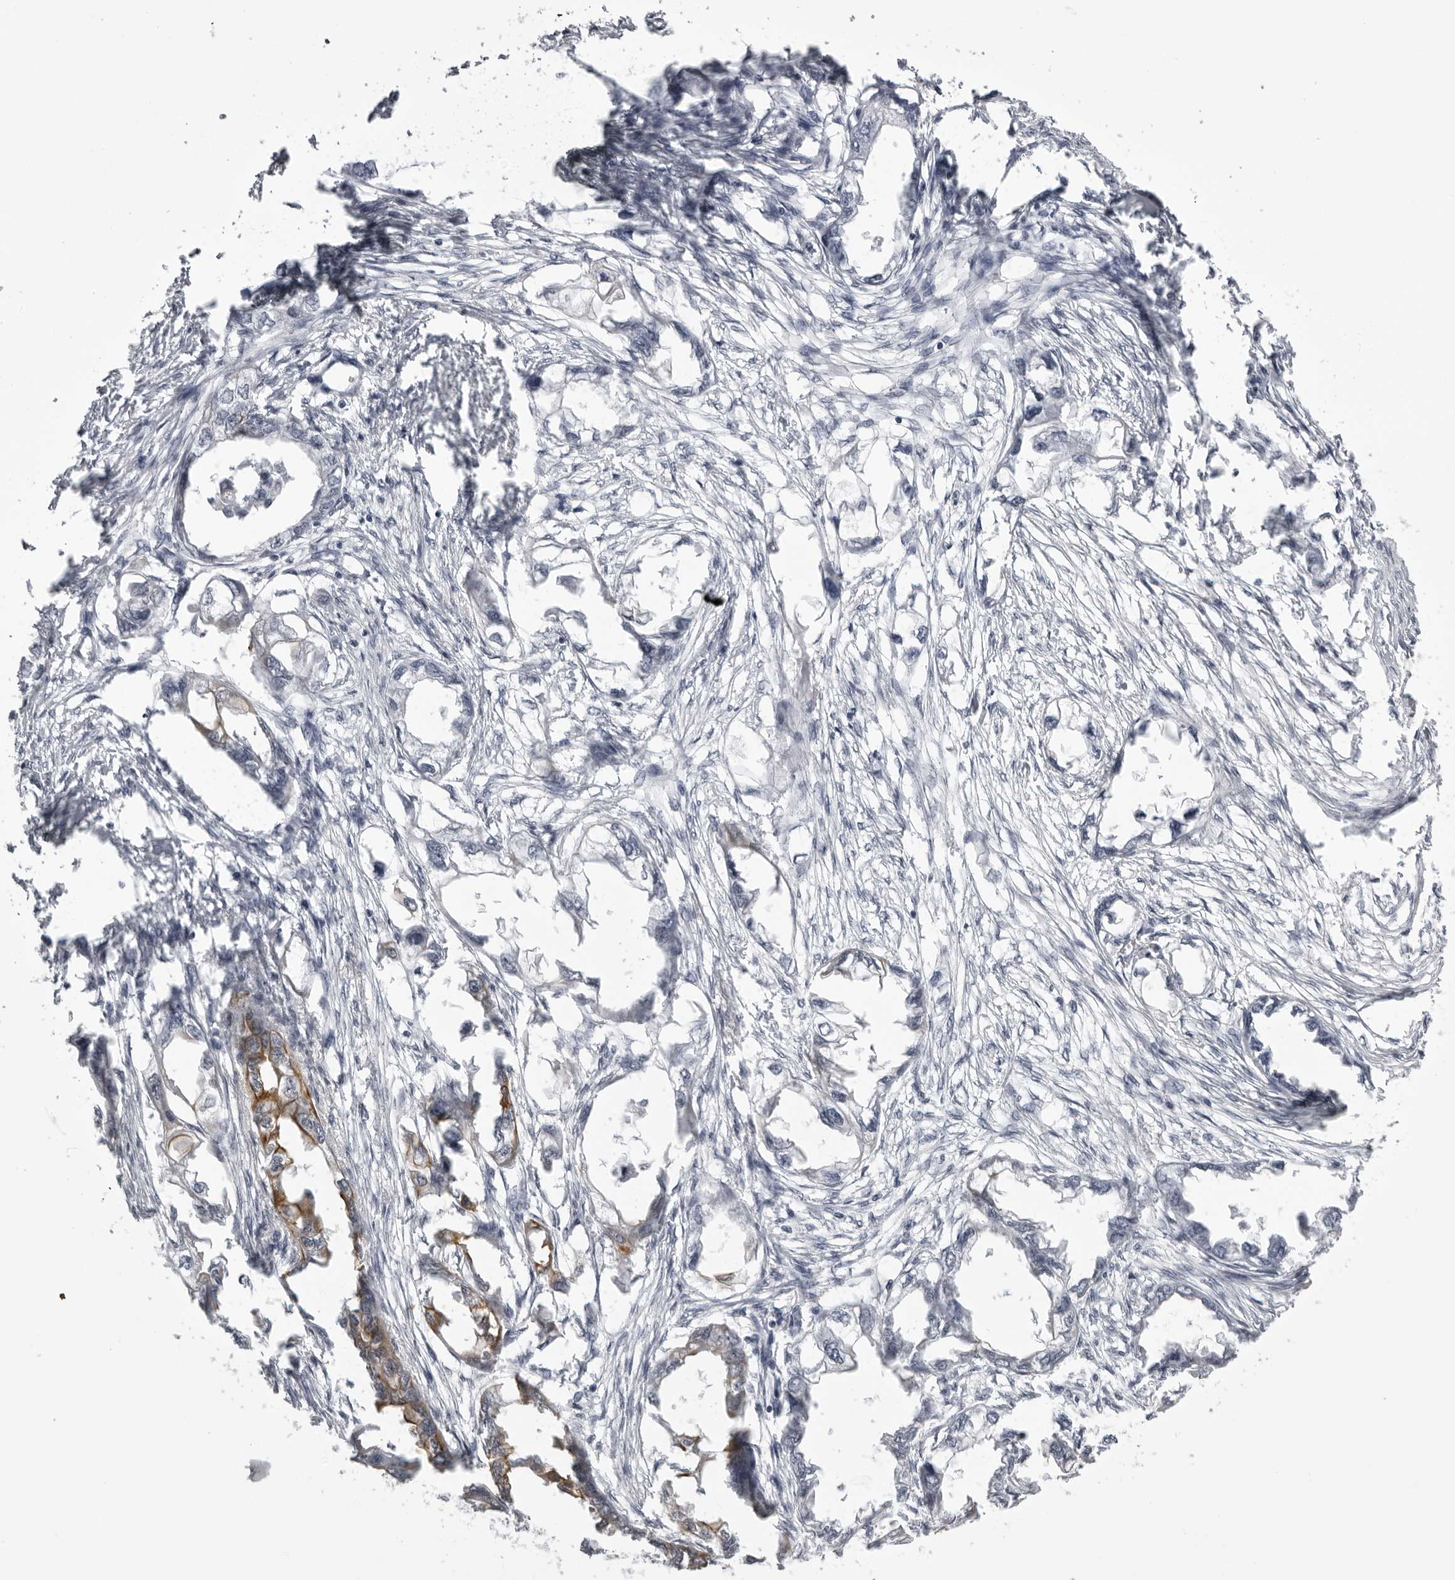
{"staining": {"intensity": "moderate", "quantity": "<25%", "location": "cytoplasmic/membranous"}, "tissue": "endometrial cancer", "cell_type": "Tumor cells", "image_type": "cancer", "snomed": [{"axis": "morphology", "description": "Adenocarcinoma, NOS"}, {"axis": "morphology", "description": "Adenocarcinoma, metastatic, NOS"}, {"axis": "topography", "description": "Adipose tissue"}, {"axis": "topography", "description": "Endometrium"}], "caption": "Immunohistochemistry (IHC) of human endometrial cancer (metastatic adenocarcinoma) shows low levels of moderate cytoplasmic/membranous positivity in about <25% of tumor cells.", "gene": "UROD", "patient": {"sex": "female", "age": 67}}